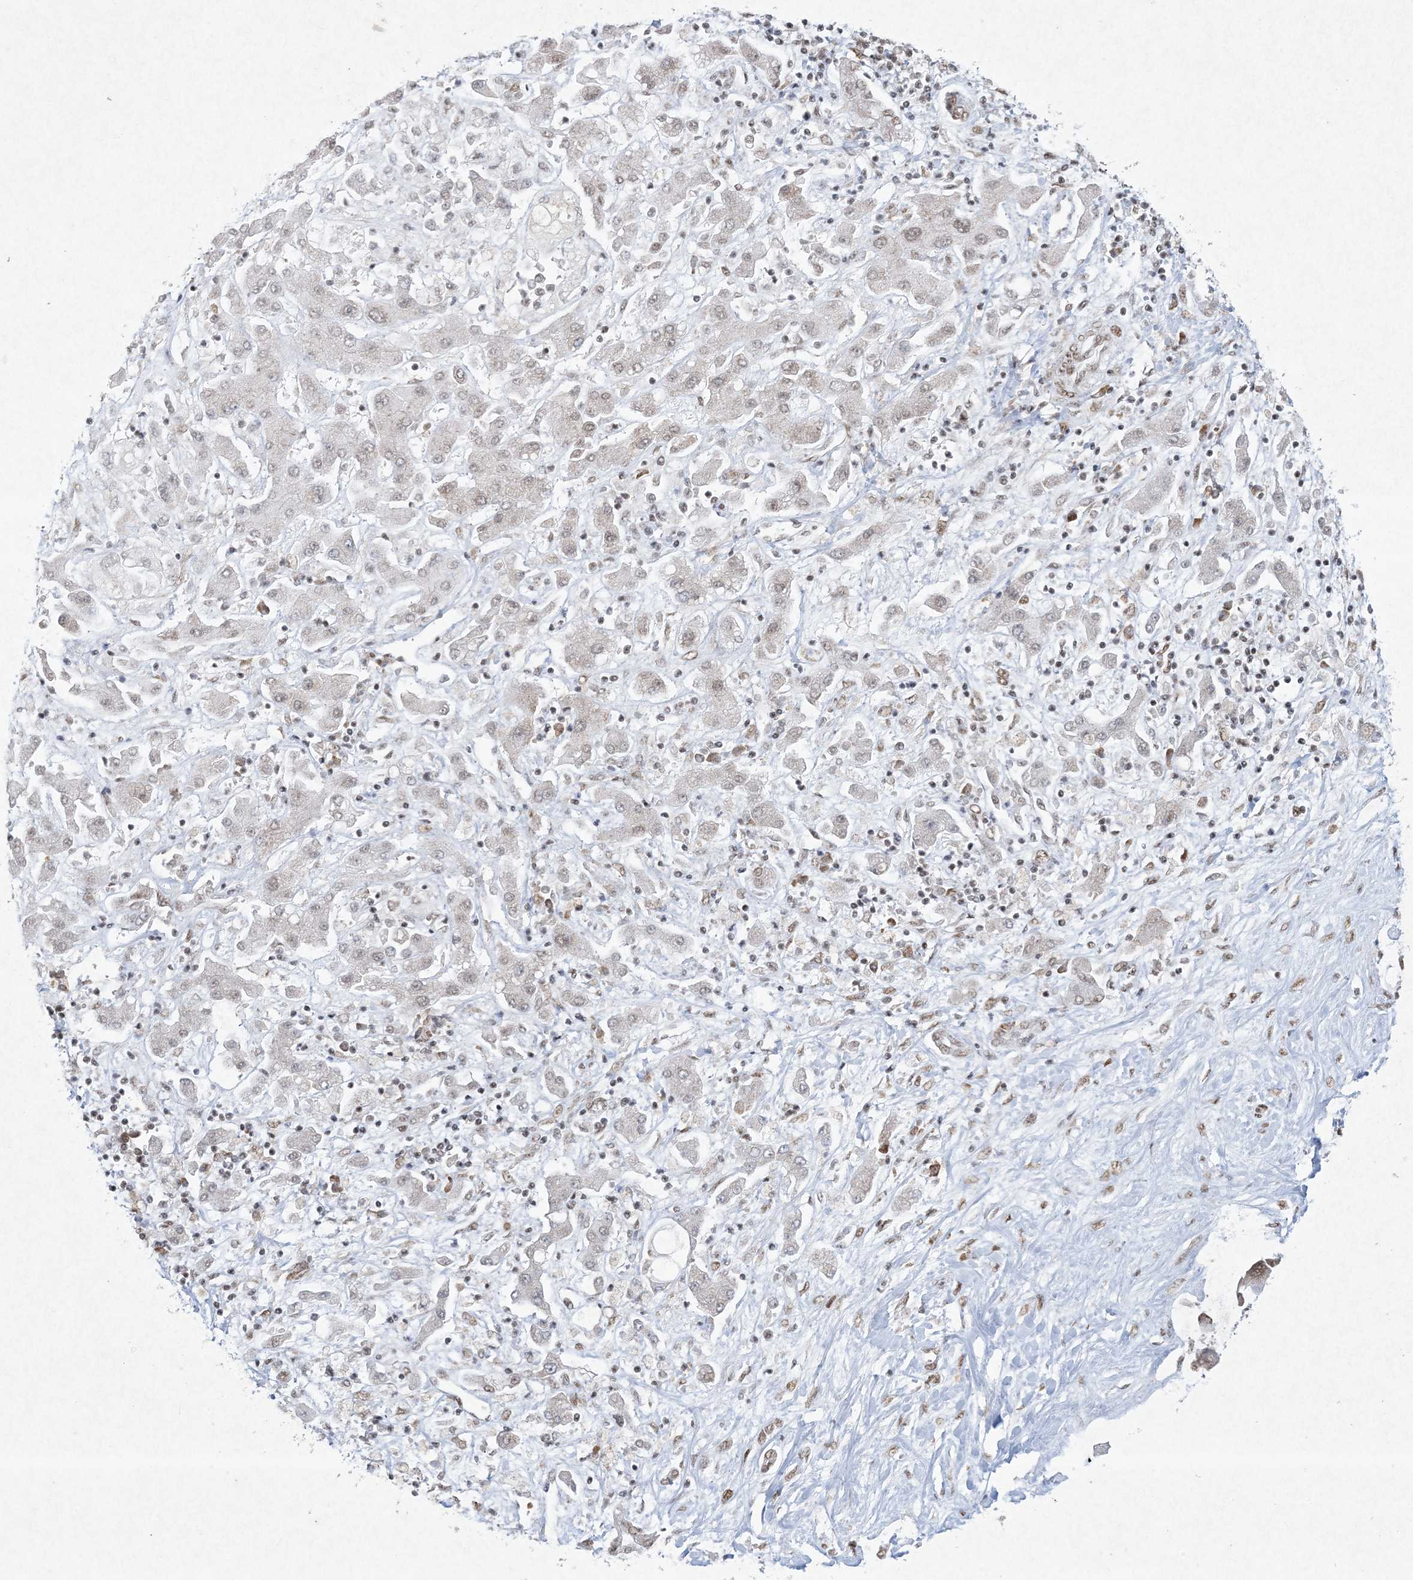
{"staining": {"intensity": "weak", "quantity": "<25%", "location": "nuclear"}, "tissue": "liver cancer", "cell_type": "Tumor cells", "image_type": "cancer", "snomed": [{"axis": "morphology", "description": "Cholangiocarcinoma"}, {"axis": "topography", "description": "Liver"}], "caption": "The IHC image has no significant expression in tumor cells of liver cancer (cholangiocarcinoma) tissue.", "gene": "PKNOX2", "patient": {"sex": "male", "age": 50}}